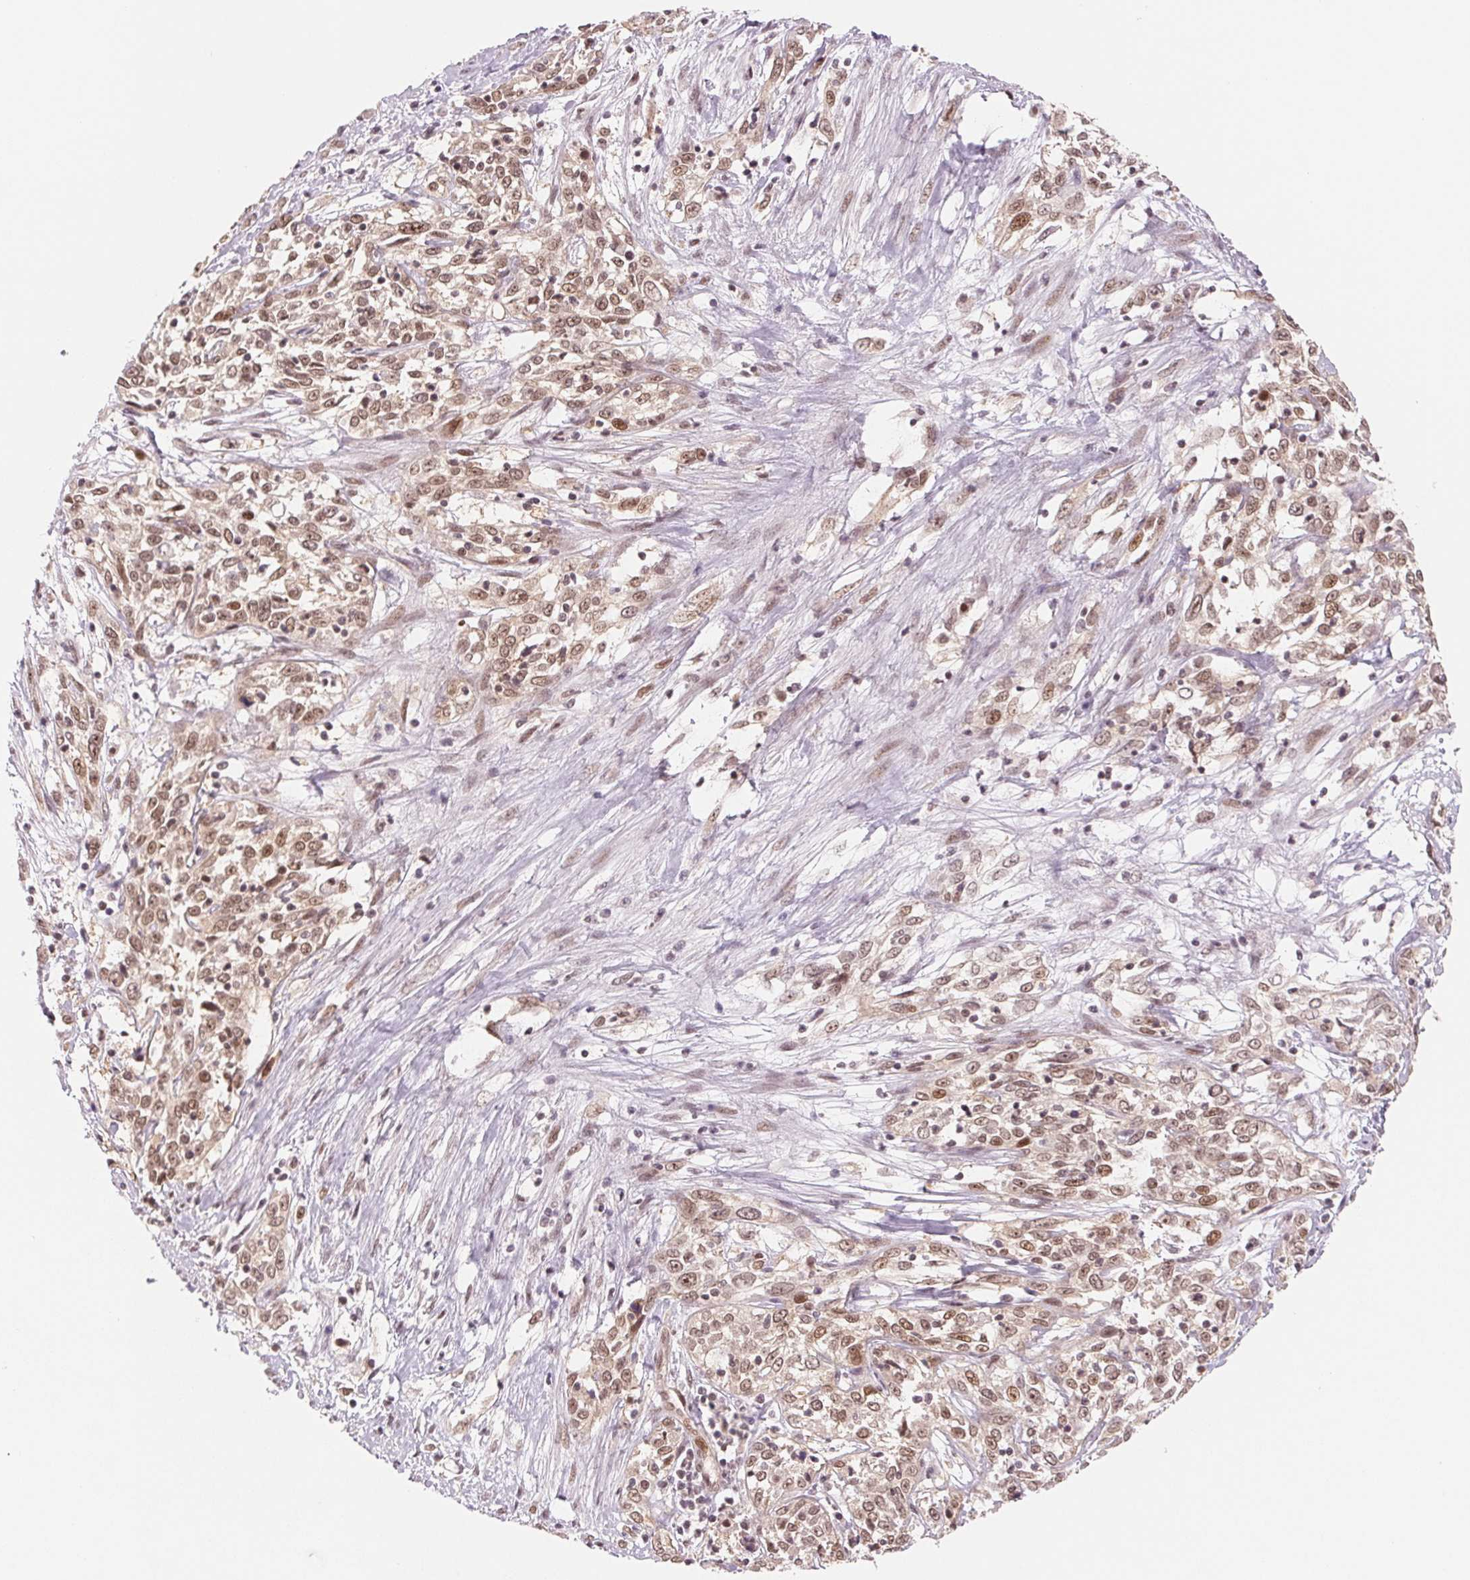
{"staining": {"intensity": "moderate", "quantity": ">75%", "location": "cytoplasmic/membranous,nuclear"}, "tissue": "cervical cancer", "cell_type": "Tumor cells", "image_type": "cancer", "snomed": [{"axis": "morphology", "description": "Adenocarcinoma, NOS"}, {"axis": "topography", "description": "Cervix"}], "caption": "Adenocarcinoma (cervical) stained with DAB (3,3'-diaminobenzidine) immunohistochemistry displays medium levels of moderate cytoplasmic/membranous and nuclear staining in about >75% of tumor cells. The staining is performed using DAB (3,3'-diaminobenzidine) brown chromogen to label protein expression. The nuclei are counter-stained blue using hematoxylin.", "gene": "DNAJB6", "patient": {"sex": "female", "age": 40}}